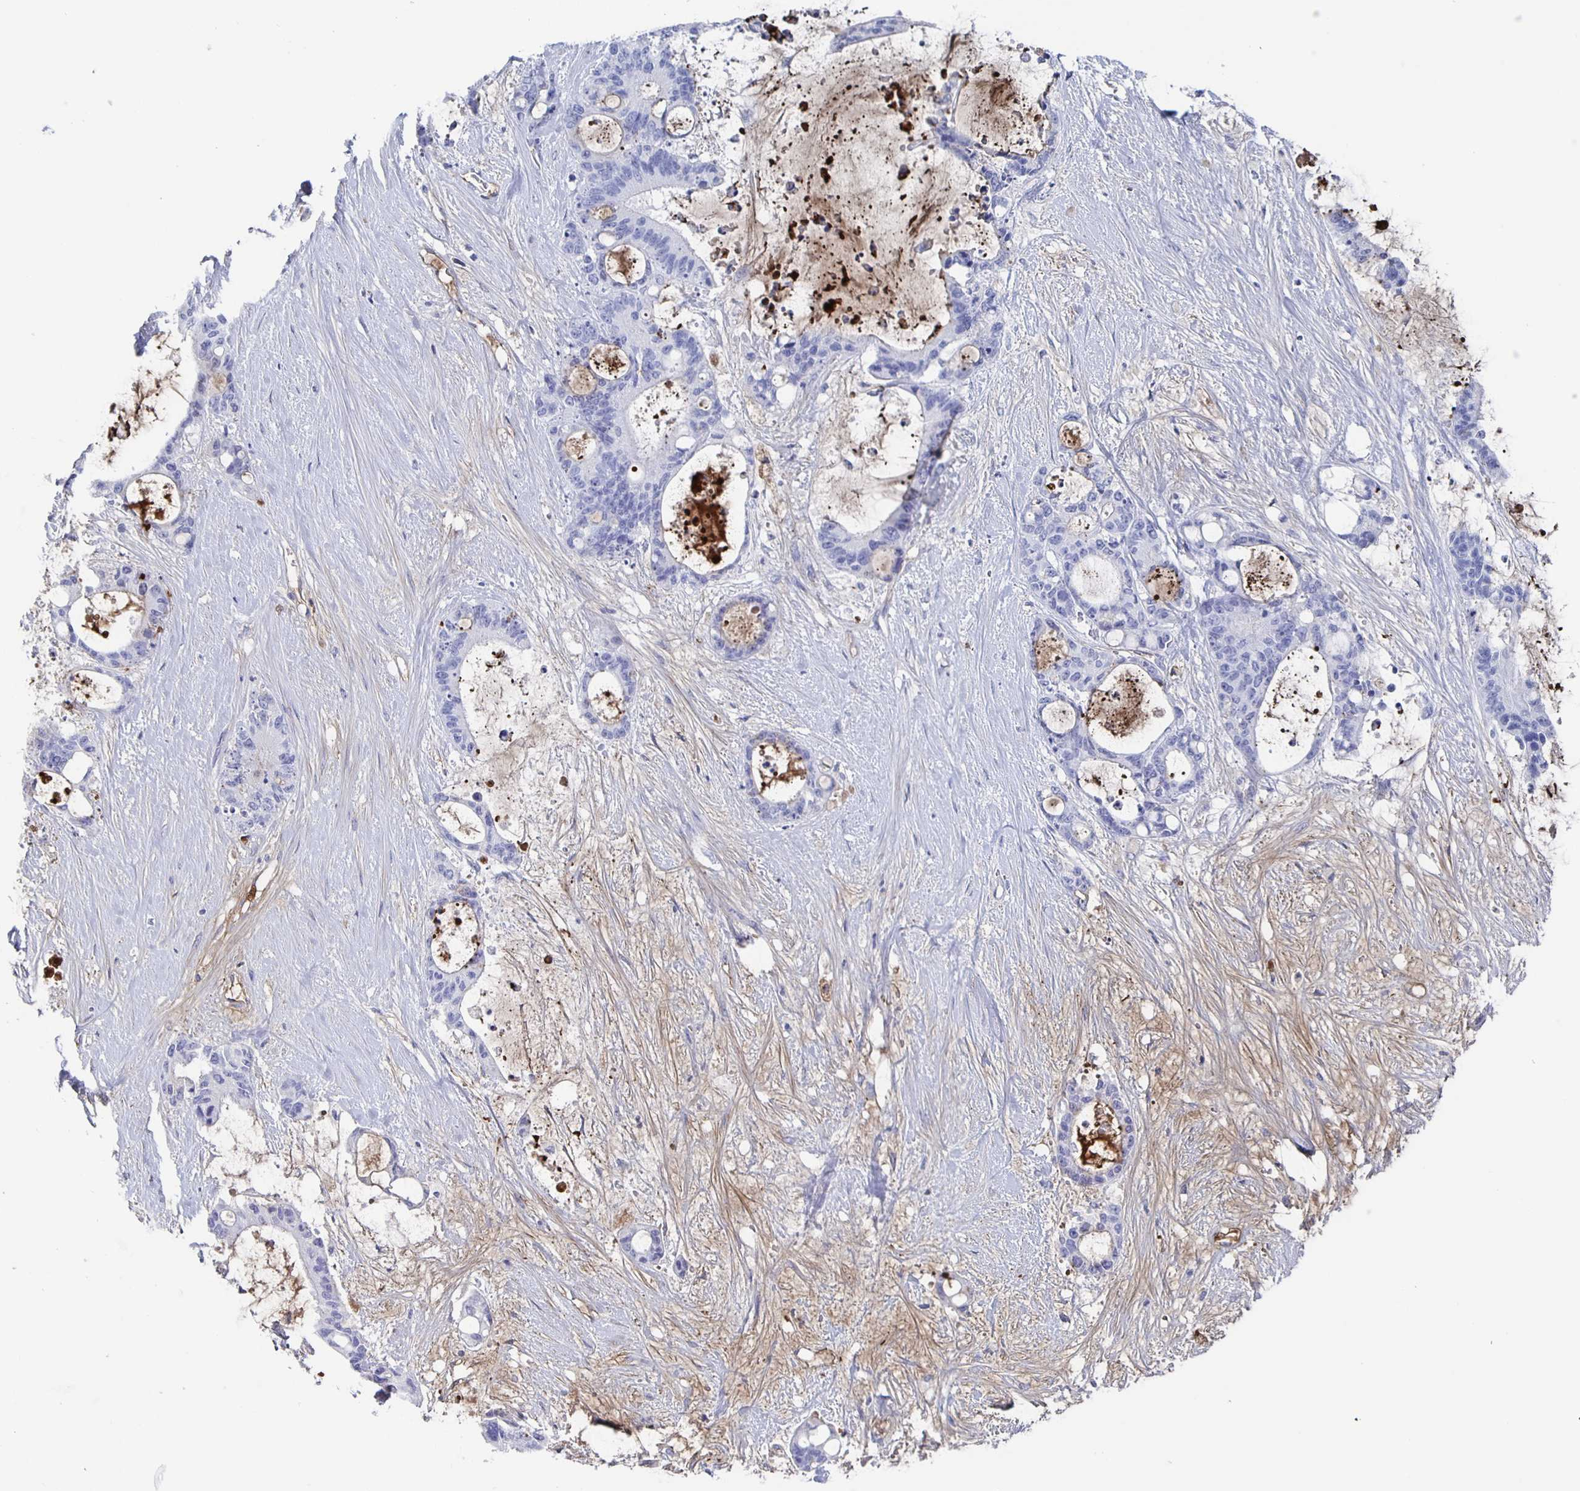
{"staining": {"intensity": "negative", "quantity": "none", "location": "none"}, "tissue": "liver cancer", "cell_type": "Tumor cells", "image_type": "cancer", "snomed": [{"axis": "morphology", "description": "Normal tissue, NOS"}, {"axis": "morphology", "description": "Cholangiocarcinoma"}, {"axis": "topography", "description": "Liver"}, {"axis": "topography", "description": "Peripheral nerve tissue"}], "caption": "This is an immunohistochemistry histopathology image of human liver cancer. There is no staining in tumor cells.", "gene": "FGA", "patient": {"sex": "female", "age": 73}}